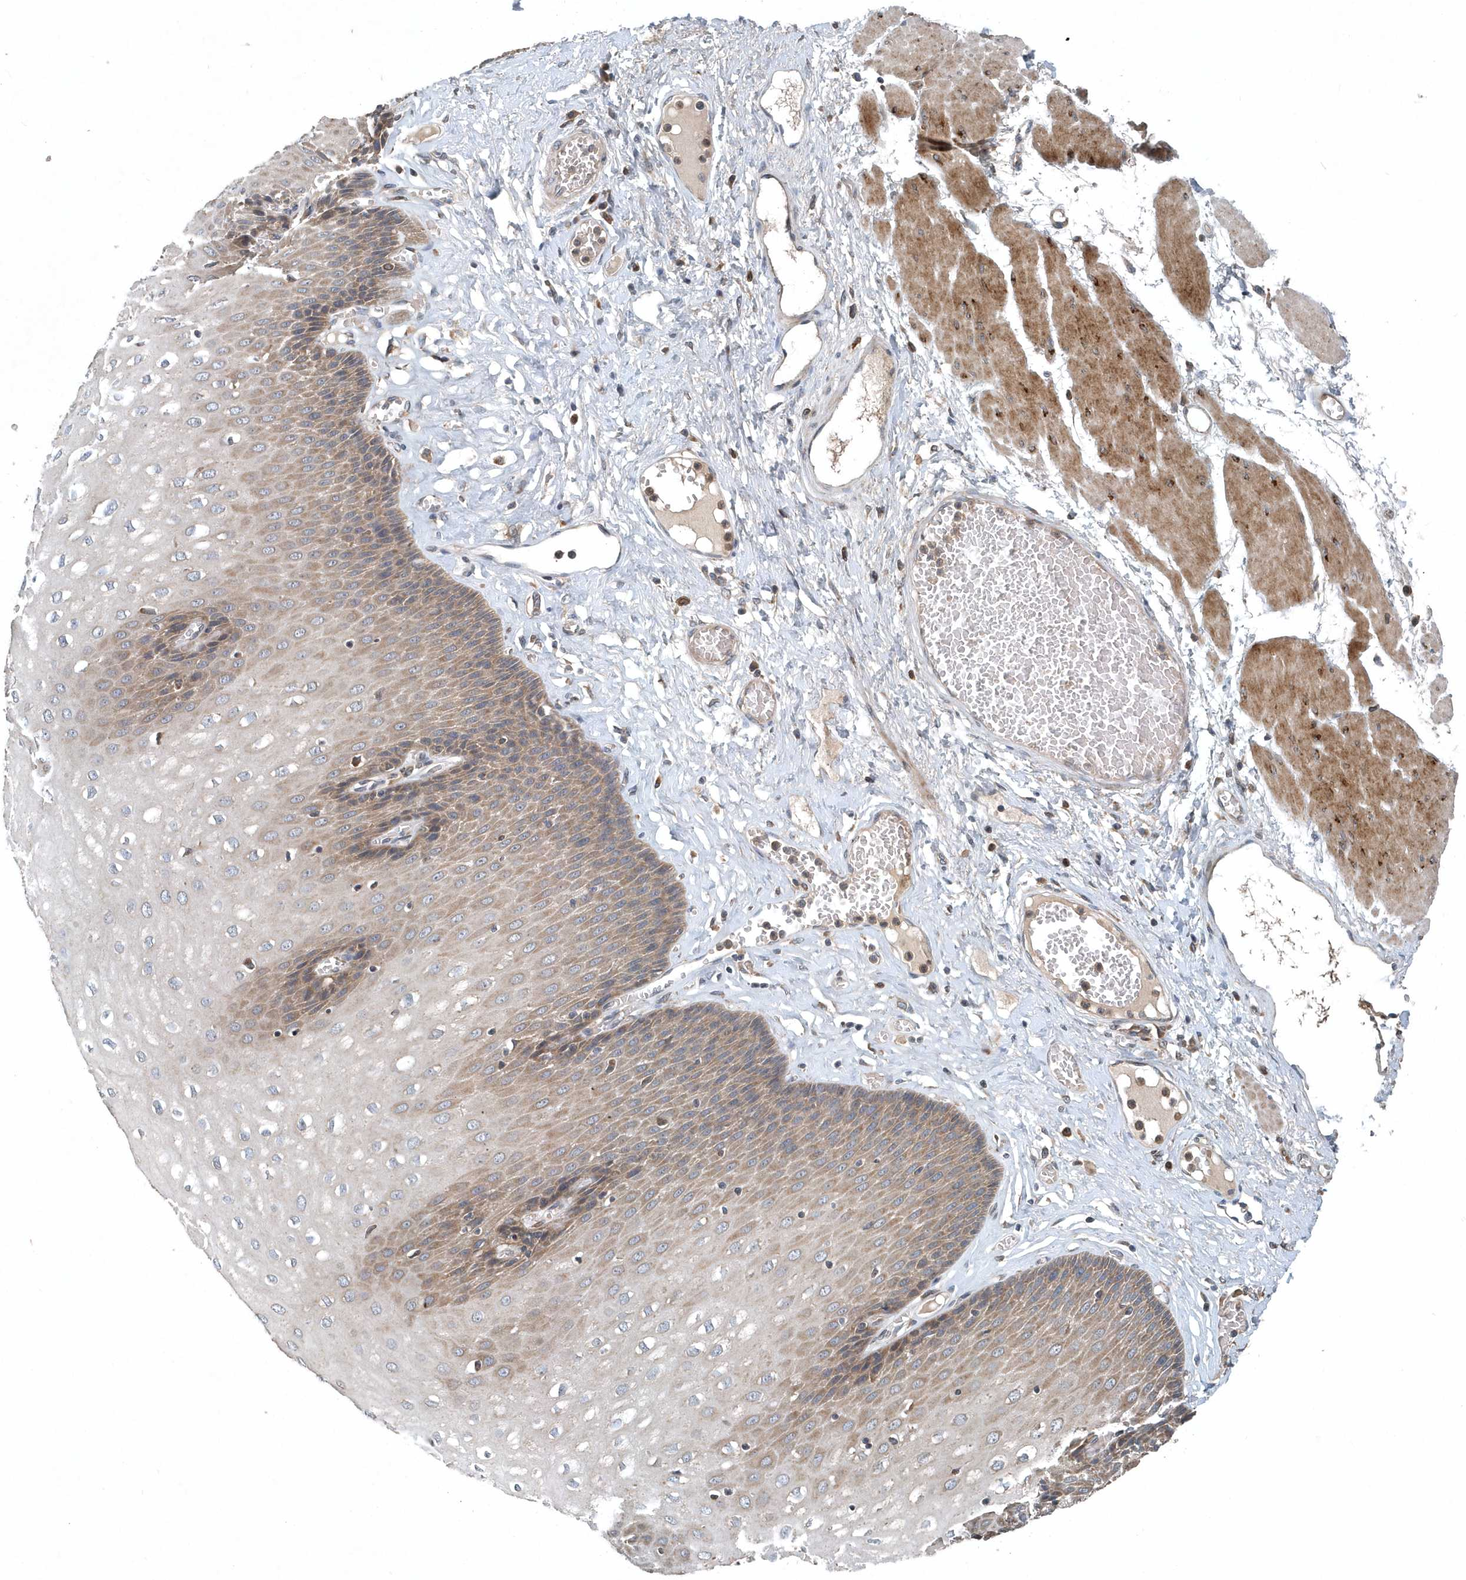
{"staining": {"intensity": "moderate", "quantity": "25%-75%", "location": "cytoplasmic/membranous"}, "tissue": "esophagus", "cell_type": "Squamous epithelial cells", "image_type": "normal", "snomed": [{"axis": "morphology", "description": "Normal tissue, NOS"}, {"axis": "topography", "description": "Esophagus"}], "caption": "Esophagus stained with a brown dye exhibits moderate cytoplasmic/membranous positive staining in about 25%-75% of squamous epithelial cells.", "gene": "SCFD2", "patient": {"sex": "male", "age": 60}}